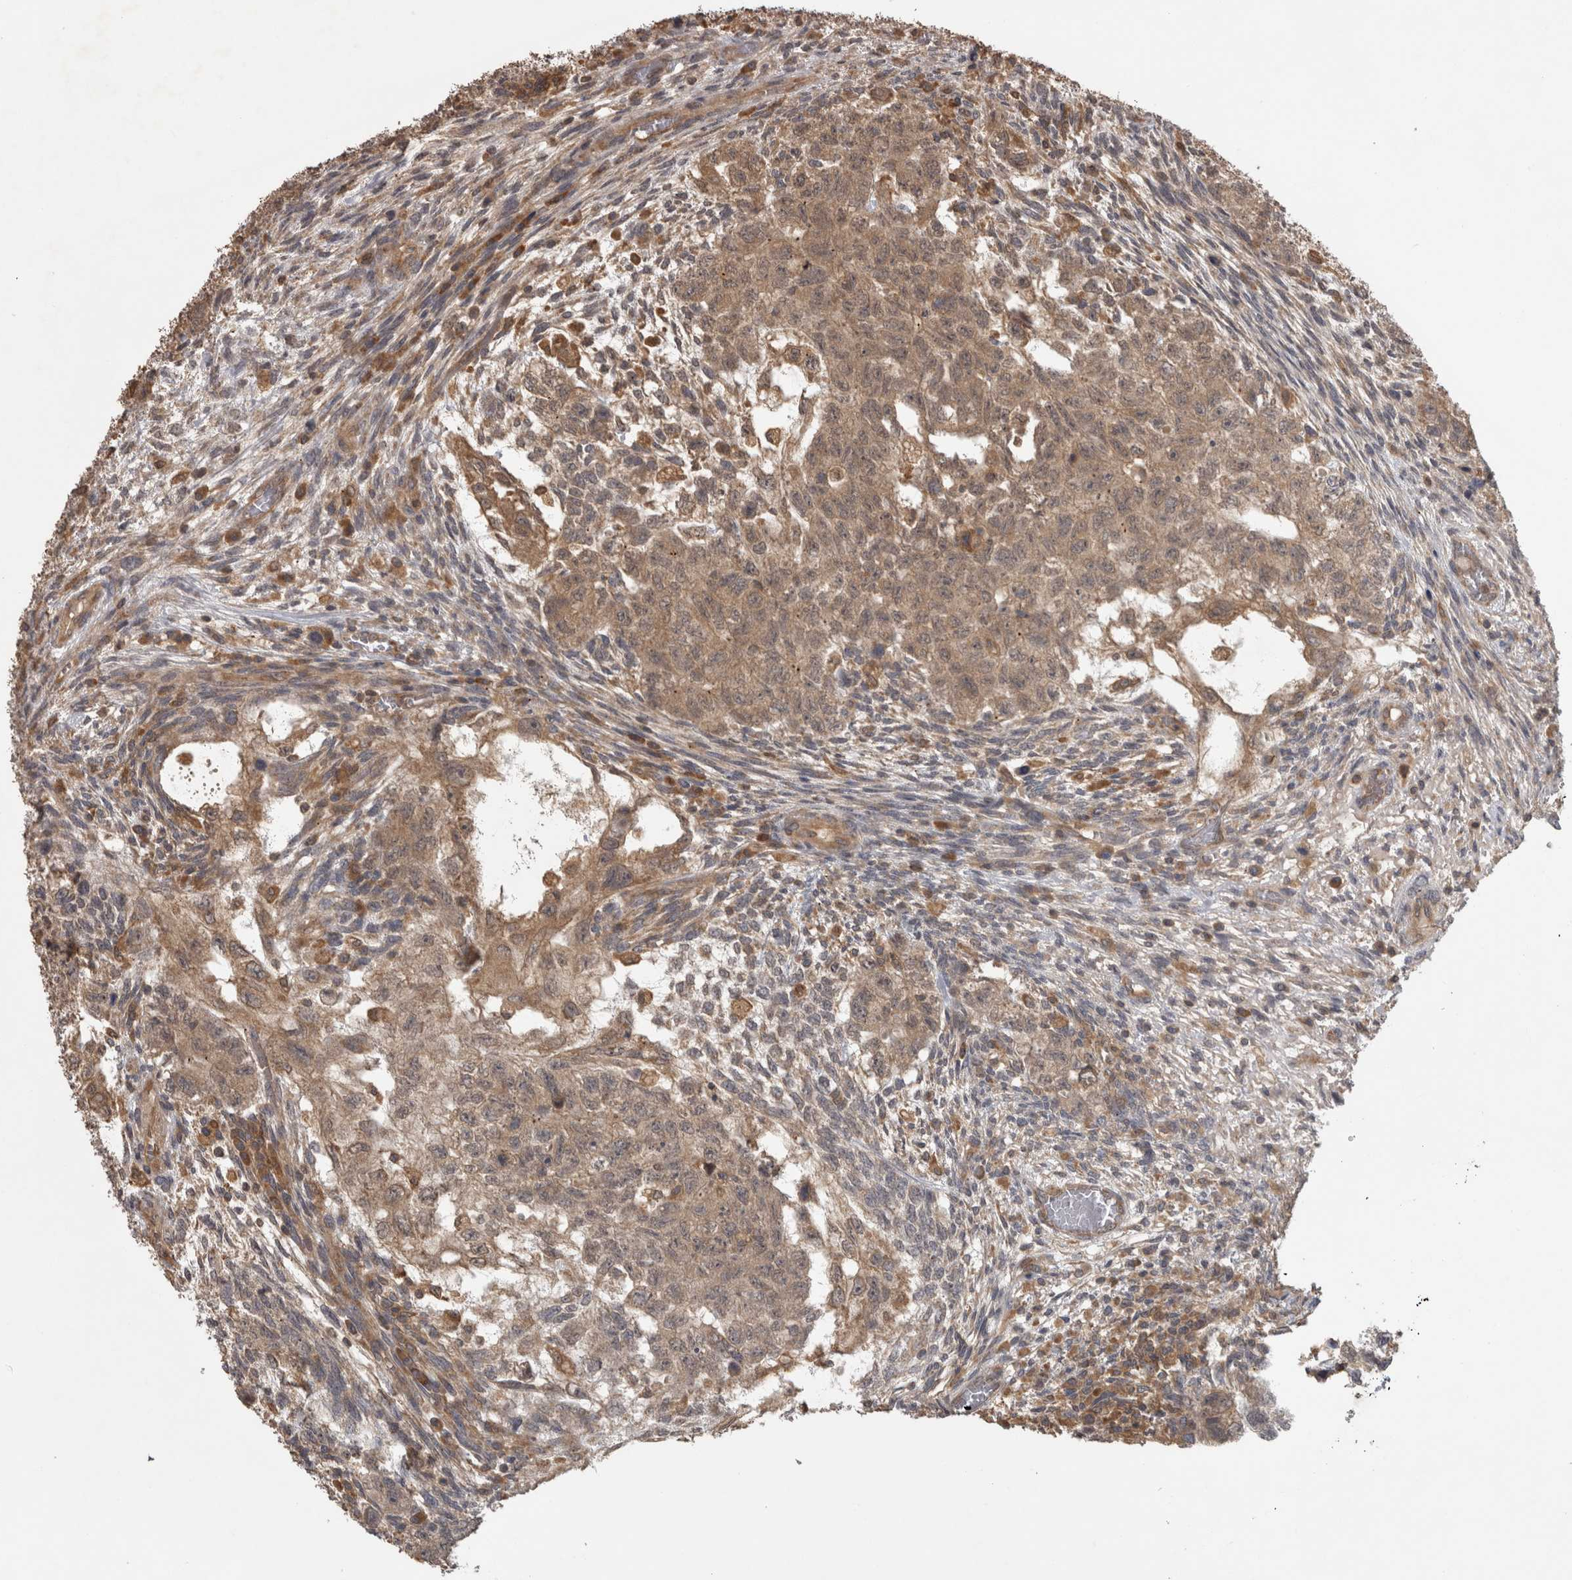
{"staining": {"intensity": "moderate", "quantity": ">75%", "location": "cytoplasmic/membranous"}, "tissue": "testis cancer", "cell_type": "Tumor cells", "image_type": "cancer", "snomed": [{"axis": "morphology", "description": "Normal tissue, NOS"}, {"axis": "morphology", "description": "Carcinoma, Embryonal, NOS"}, {"axis": "topography", "description": "Testis"}], "caption": "Embryonal carcinoma (testis) stained for a protein displays moderate cytoplasmic/membranous positivity in tumor cells. (Brightfield microscopy of DAB IHC at high magnification).", "gene": "MICU3", "patient": {"sex": "male", "age": 36}}